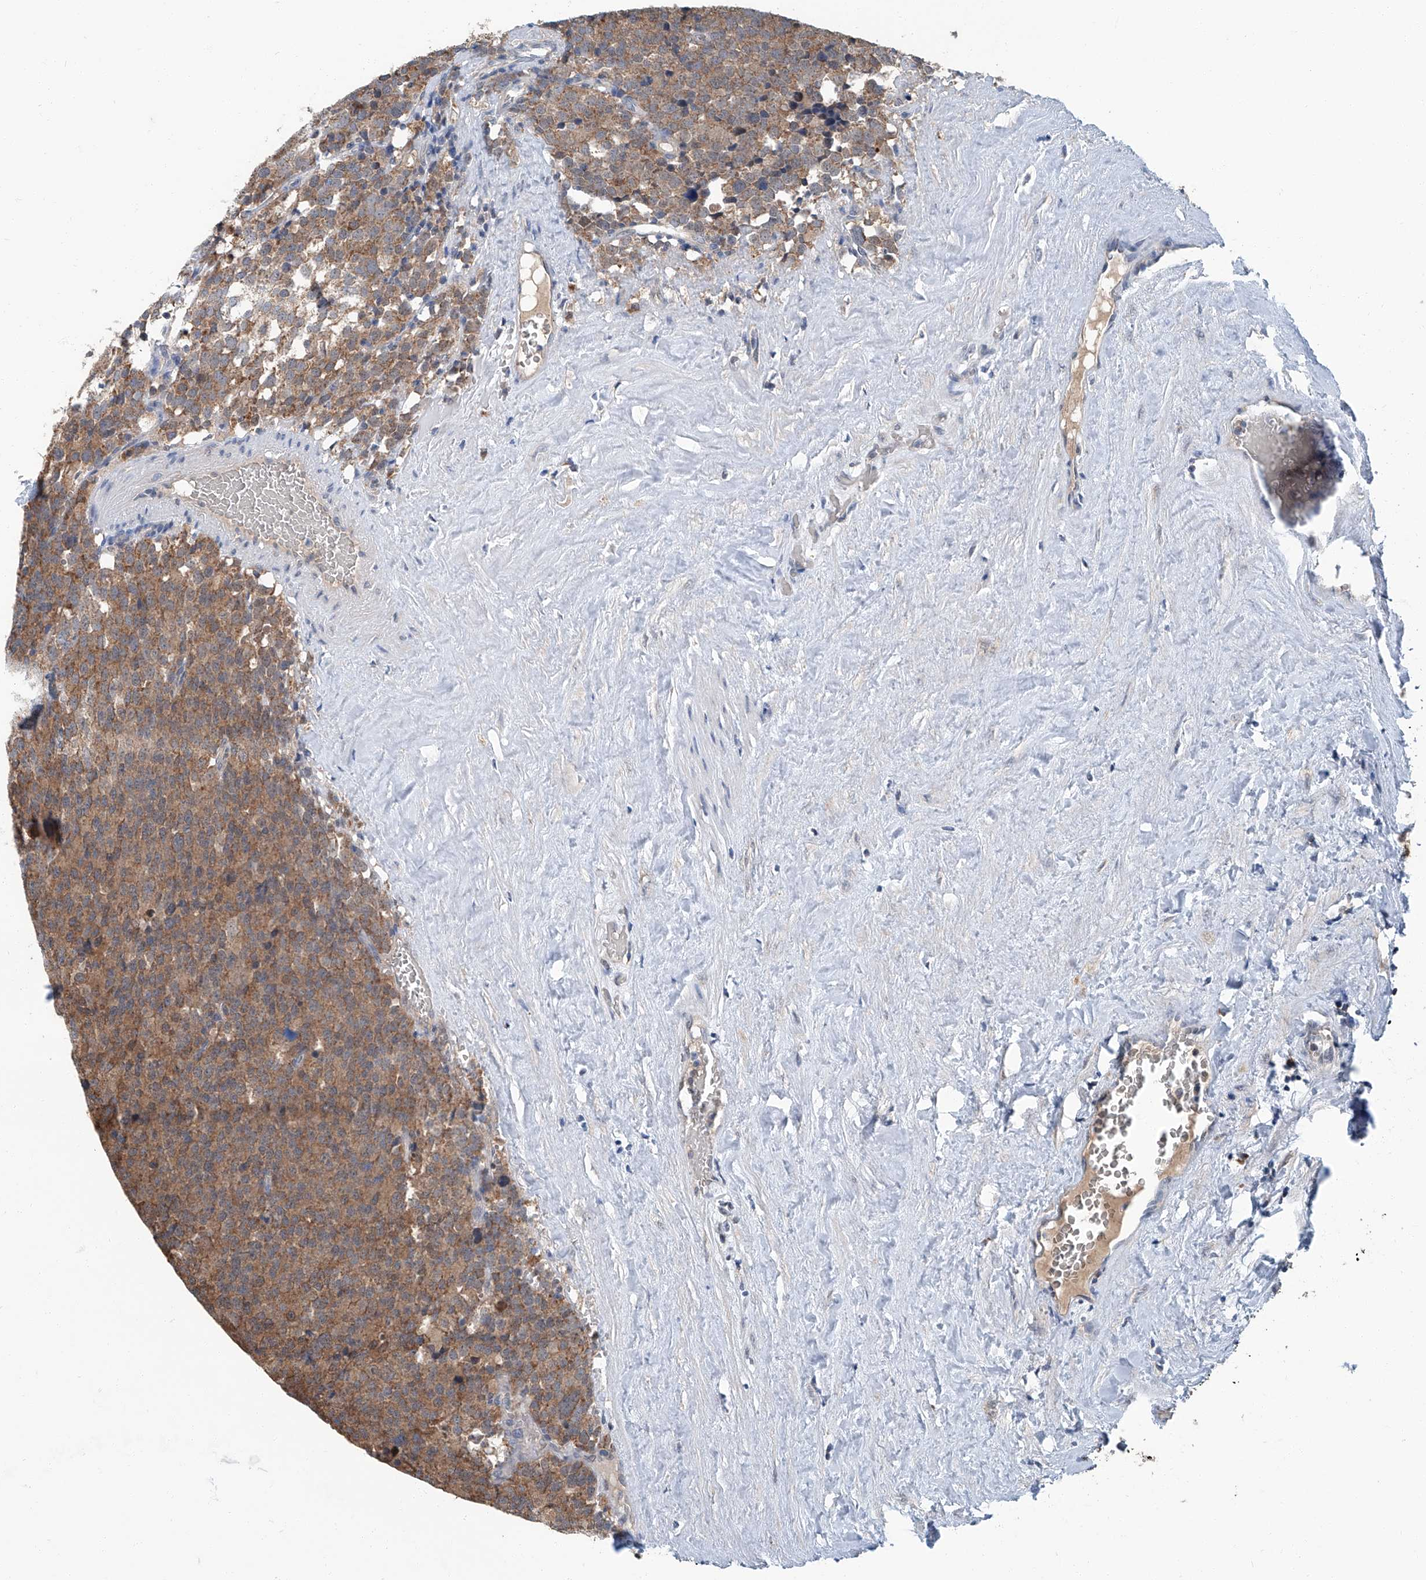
{"staining": {"intensity": "moderate", "quantity": ">75%", "location": "cytoplasmic/membranous"}, "tissue": "testis cancer", "cell_type": "Tumor cells", "image_type": "cancer", "snomed": [{"axis": "morphology", "description": "Seminoma, NOS"}, {"axis": "topography", "description": "Testis"}], "caption": "Protein staining of testis cancer tissue demonstrates moderate cytoplasmic/membranous staining in approximately >75% of tumor cells. Using DAB (brown) and hematoxylin (blue) stains, captured at high magnification using brightfield microscopy.", "gene": "CLK1", "patient": {"sex": "male", "age": 71}}